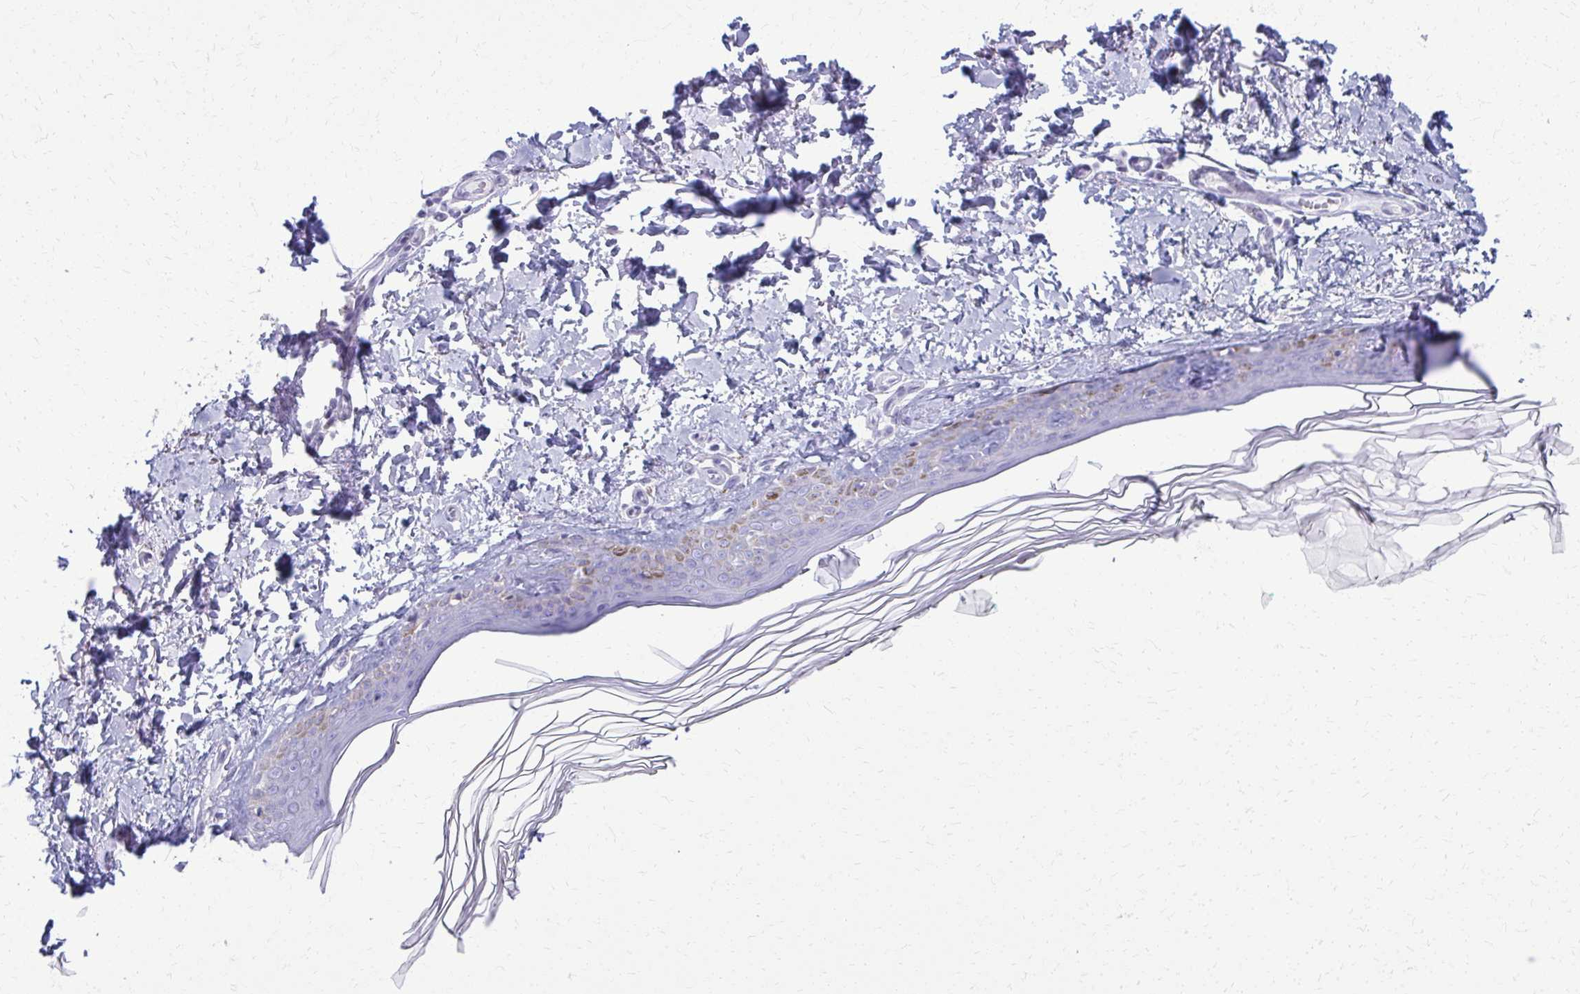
{"staining": {"intensity": "negative", "quantity": "none", "location": "none"}, "tissue": "skin", "cell_type": "Fibroblasts", "image_type": "normal", "snomed": [{"axis": "morphology", "description": "Normal tissue, NOS"}, {"axis": "topography", "description": "Skin"}, {"axis": "topography", "description": "Peripheral nerve tissue"}], "caption": "High power microscopy photomicrograph of an immunohistochemistry photomicrograph of normal skin, revealing no significant expression in fibroblasts.", "gene": "ACSM2A", "patient": {"sex": "female", "age": 45}}